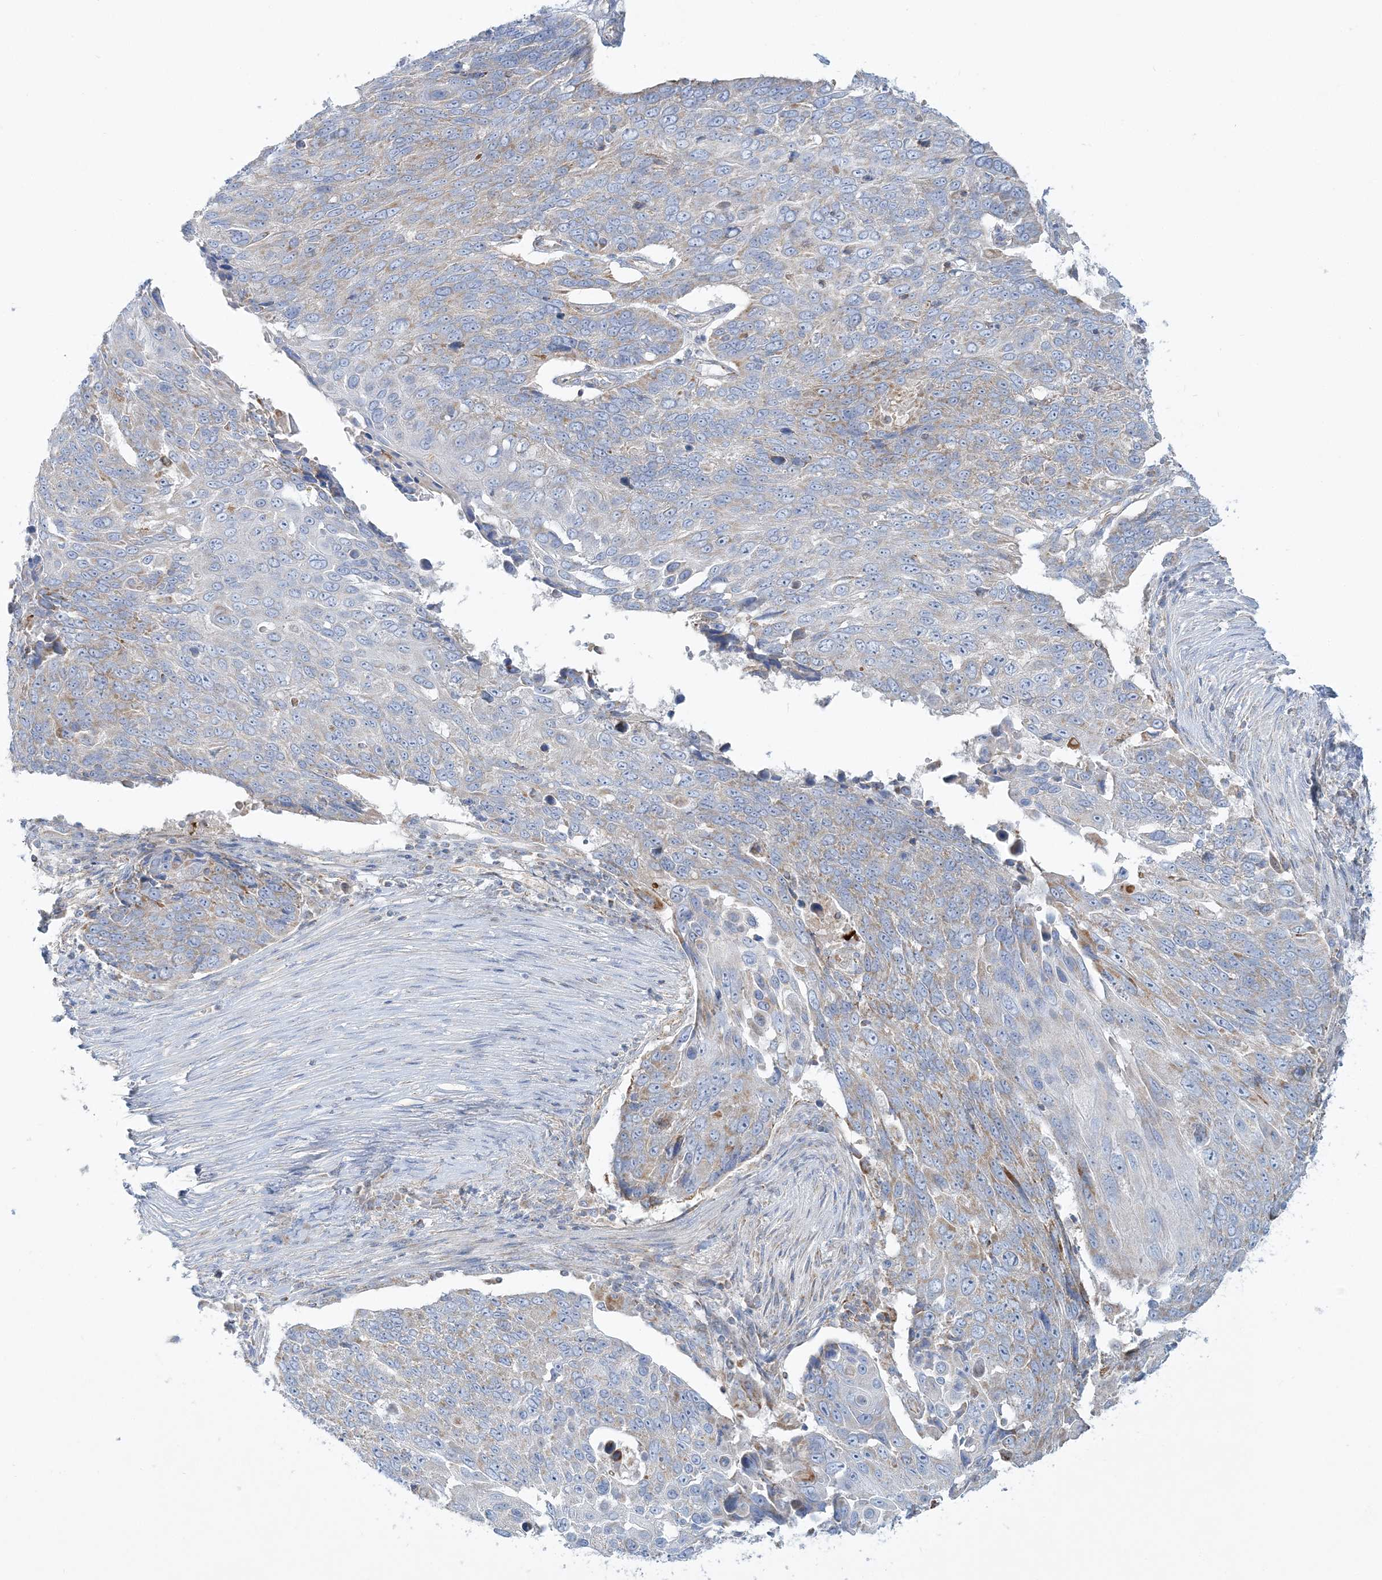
{"staining": {"intensity": "weak", "quantity": "<25%", "location": "cytoplasmic/membranous"}, "tissue": "lung cancer", "cell_type": "Tumor cells", "image_type": "cancer", "snomed": [{"axis": "morphology", "description": "Squamous cell carcinoma, NOS"}, {"axis": "topography", "description": "Lung"}], "caption": "Immunohistochemistry (IHC) of human lung squamous cell carcinoma exhibits no expression in tumor cells.", "gene": "TBC1D14", "patient": {"sex": "male", "age": 66}}